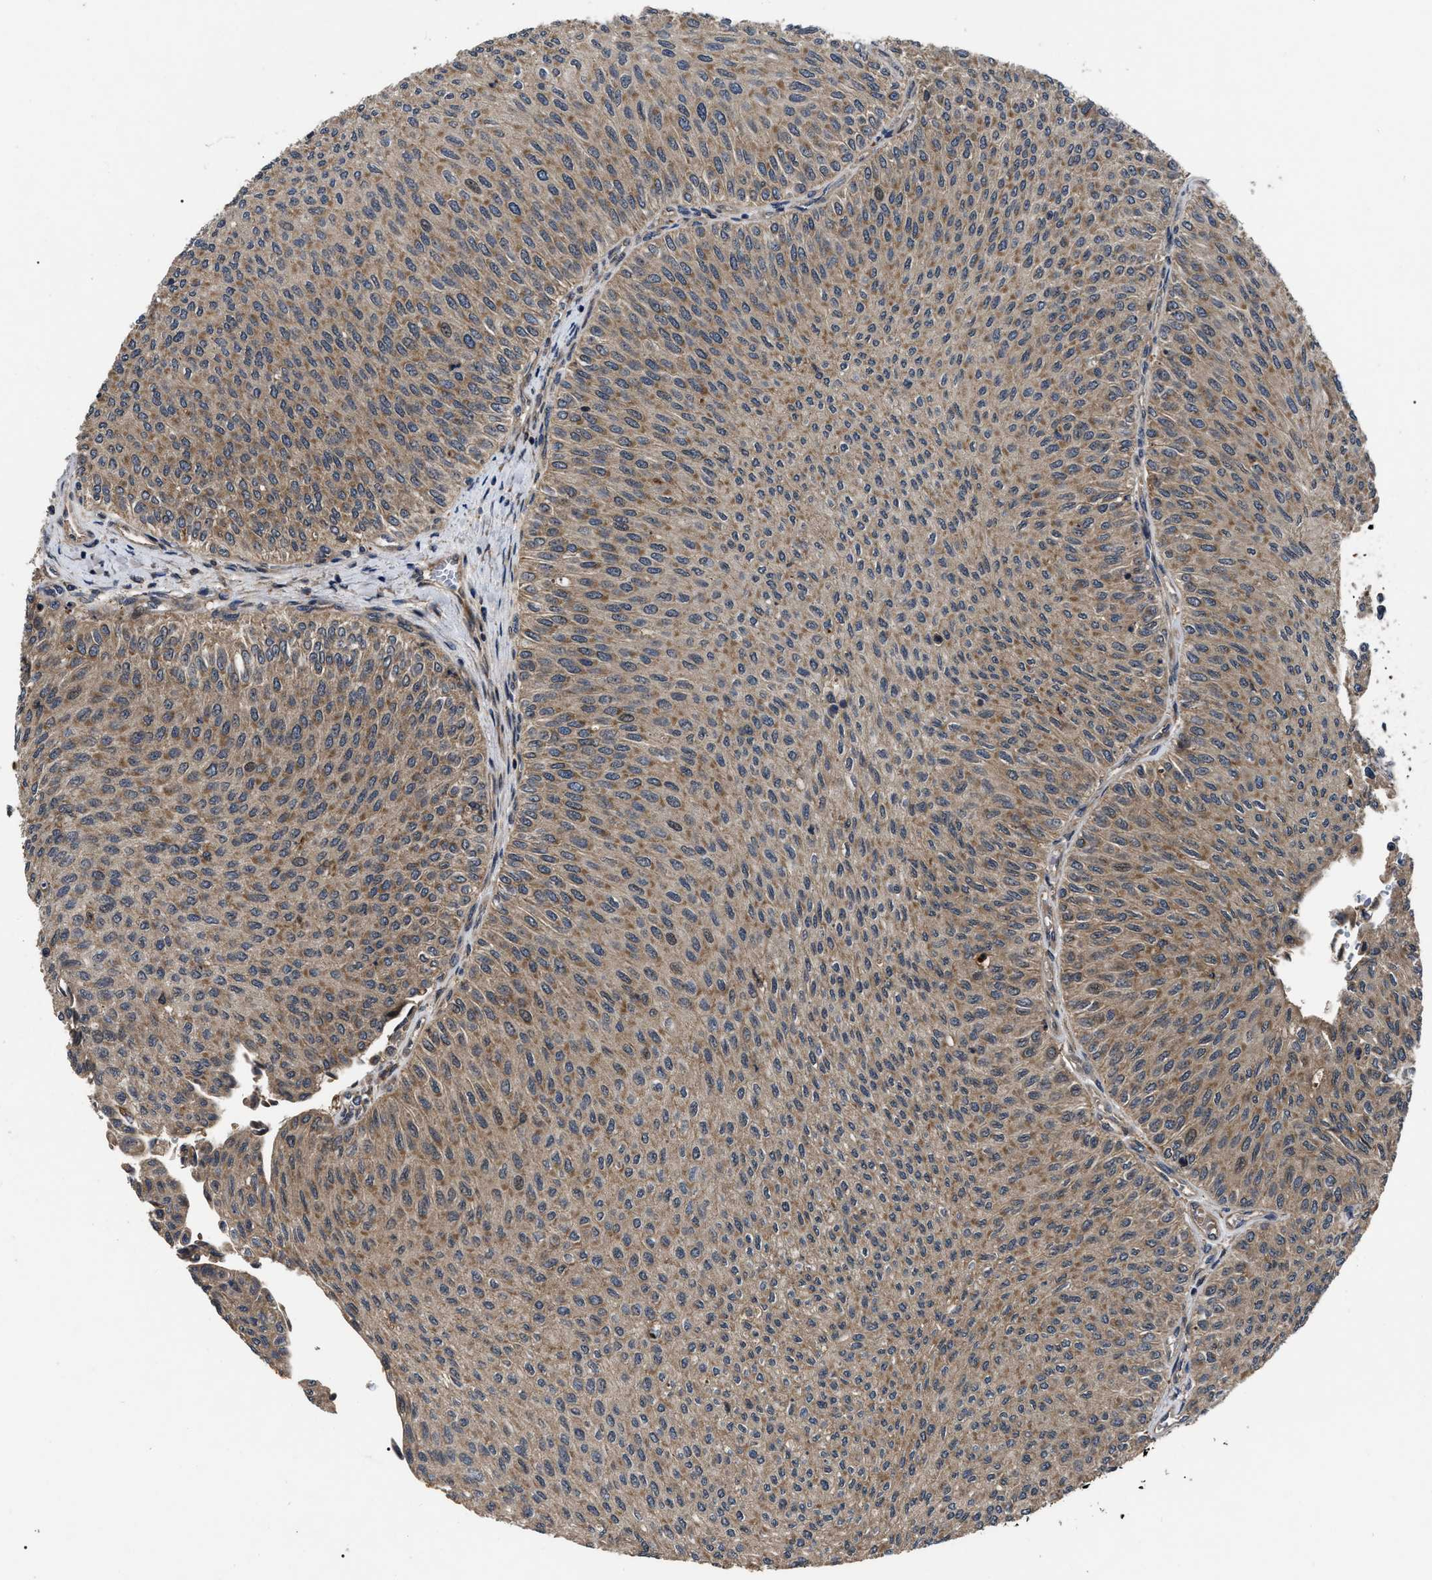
{"staining": {"intensity": "weak", "quantity": ">75%", "location": "cytoplasmic/membranous"}, "tissue": "urothelial cancer", "cell_type": "Tumor cells", "image_type": "cancer", "snomed": [{"axis": "morphology", "description": "Urothelial carcinoma, Low grade"}, {"axis": "topography", "description": "Urinary bladder"}], "caption": "The image reveals staining of urothelial carcinoma (low-grade), revealing weak cytoplasmic/membranous protein staining (brown color) within tumor cells. Nuclei are stained in blue.", "gene": "PPWD1", "patient": {"sex": "male", "age": 78}}